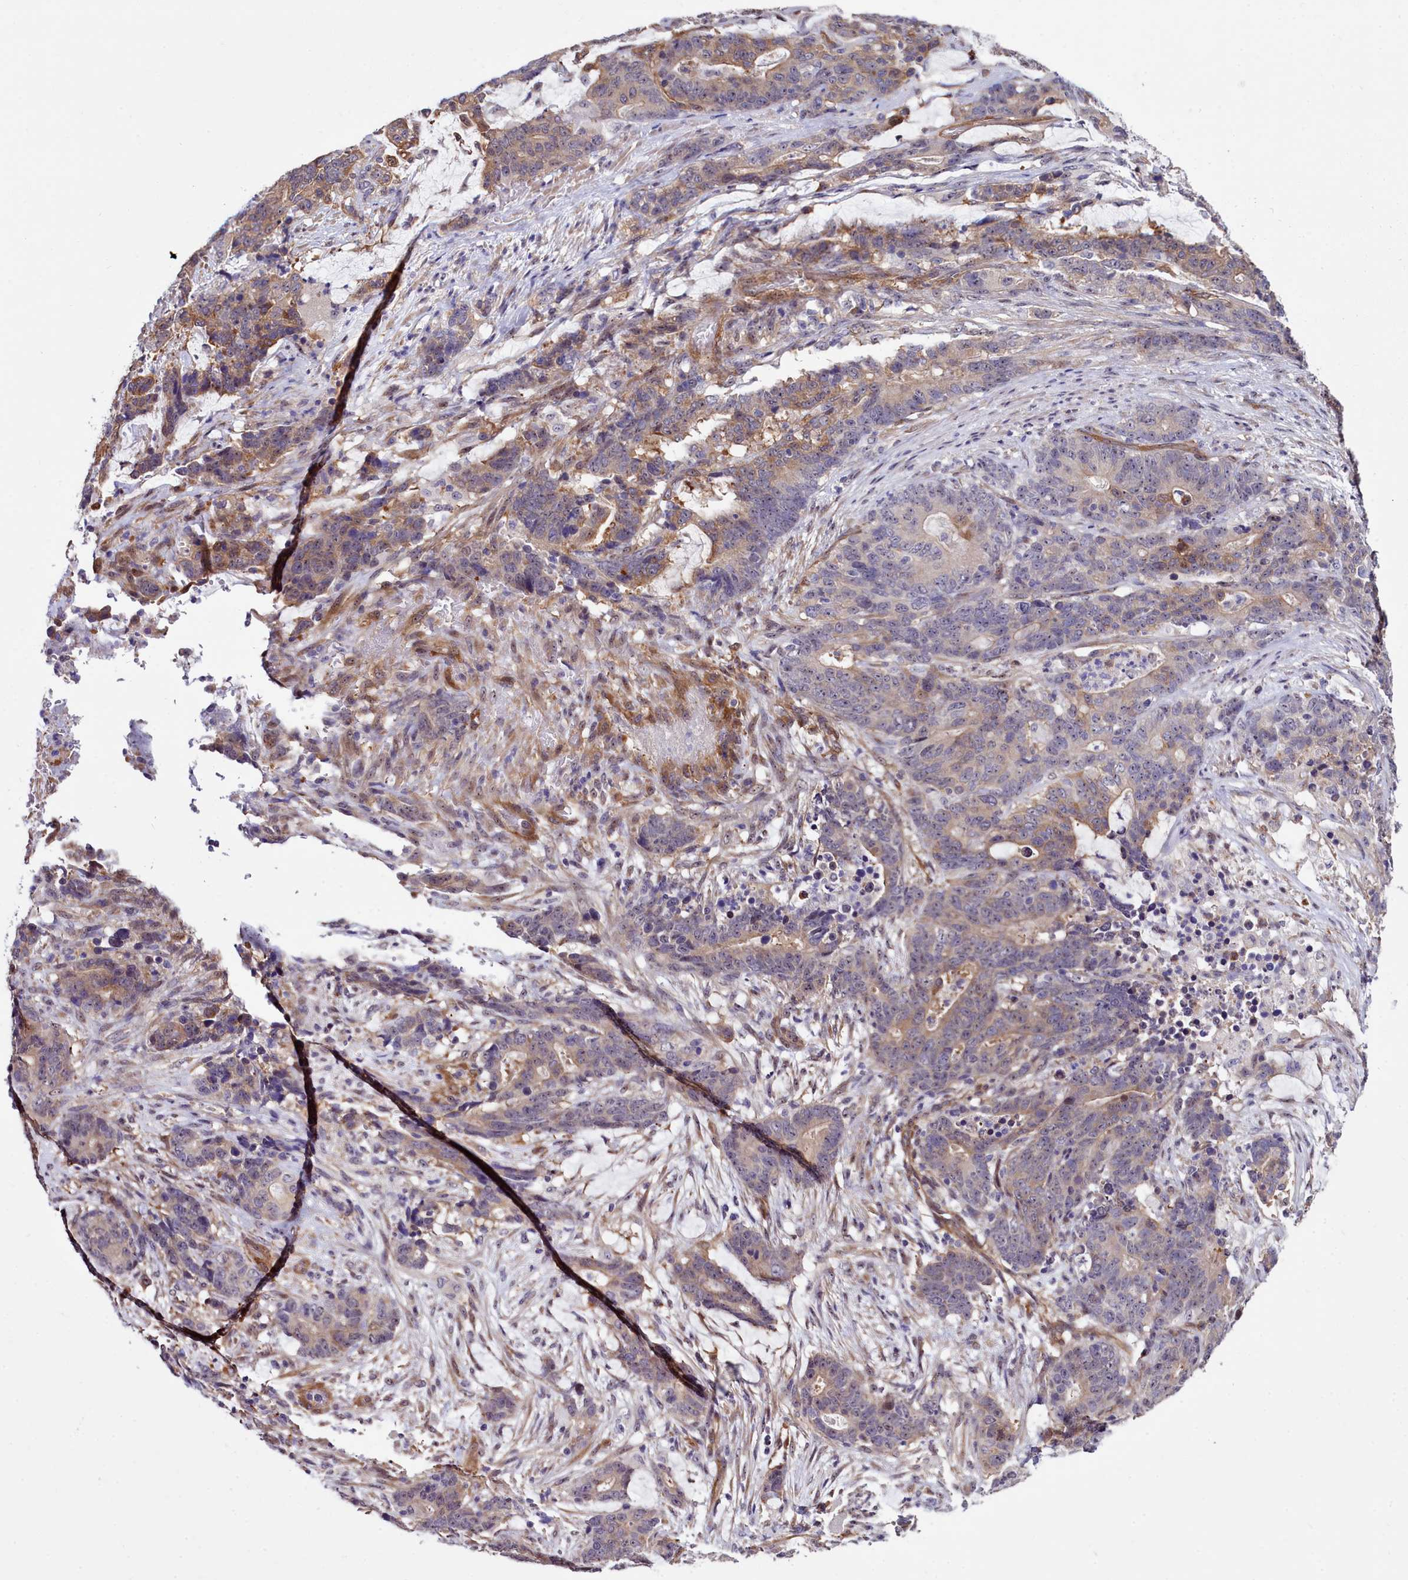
{"staining": {"intensity": "weak", "quantity": "25%-75%", "location": "cytoplasmic/membranous"}, "tissue": "stomach cancer", "cell_type": "Tumor cells", "image_type": "cancer", "snomed": [{"axis": "morphology", "description": "Adenocarcinoma, NOS"}, {"axis": "topography", "description": "Stomach"}], "caption": "This is an image of immunohistochemistry (IHC) staining of adenocarcinoma (stomach), which shows weak expression in the cytoplasmic/membranous of tumor cells.", "gene": "BCAR1", "patient": {"sex": "female", "age": 76}}